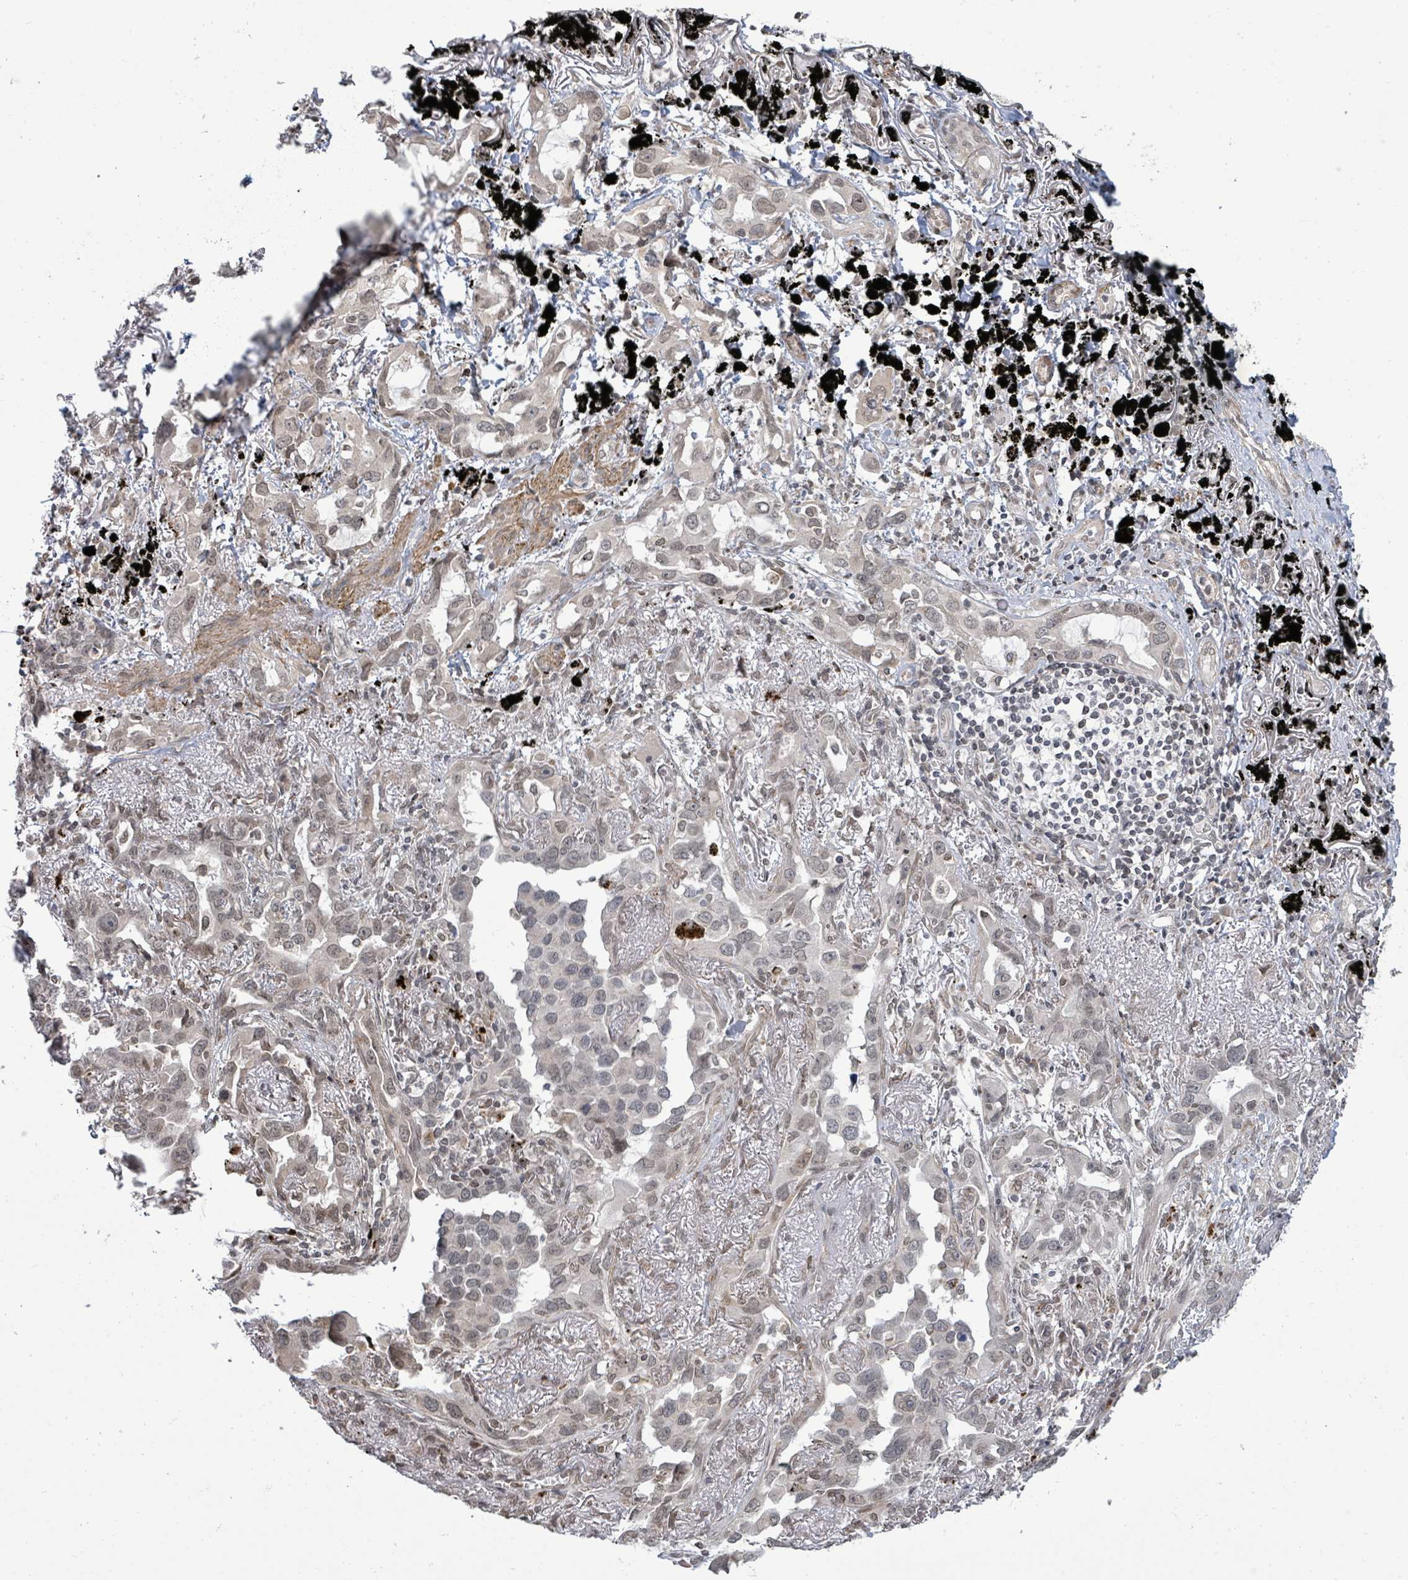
{"staining": {"intensity": "weak", "quantity": "25%-75%", "location": "nuclear"}, "tissue": "lung cancer", "cell_type": "Tumor cells", "image_type": "cancer", "snomed": [{"axis": "morphology", "description": "Adenocarcinoma, NOS"}, {"axis": "topography", "description": "Lung"}], "caption": "This histopathology image reveals immunohistochemistry staining of adenocarcinoma (lung), with low weak nuclear positivity in about 25%-75% of tumor cells.", "gene": "SBF2", "patient": {"sex": "male", "age": 67}}